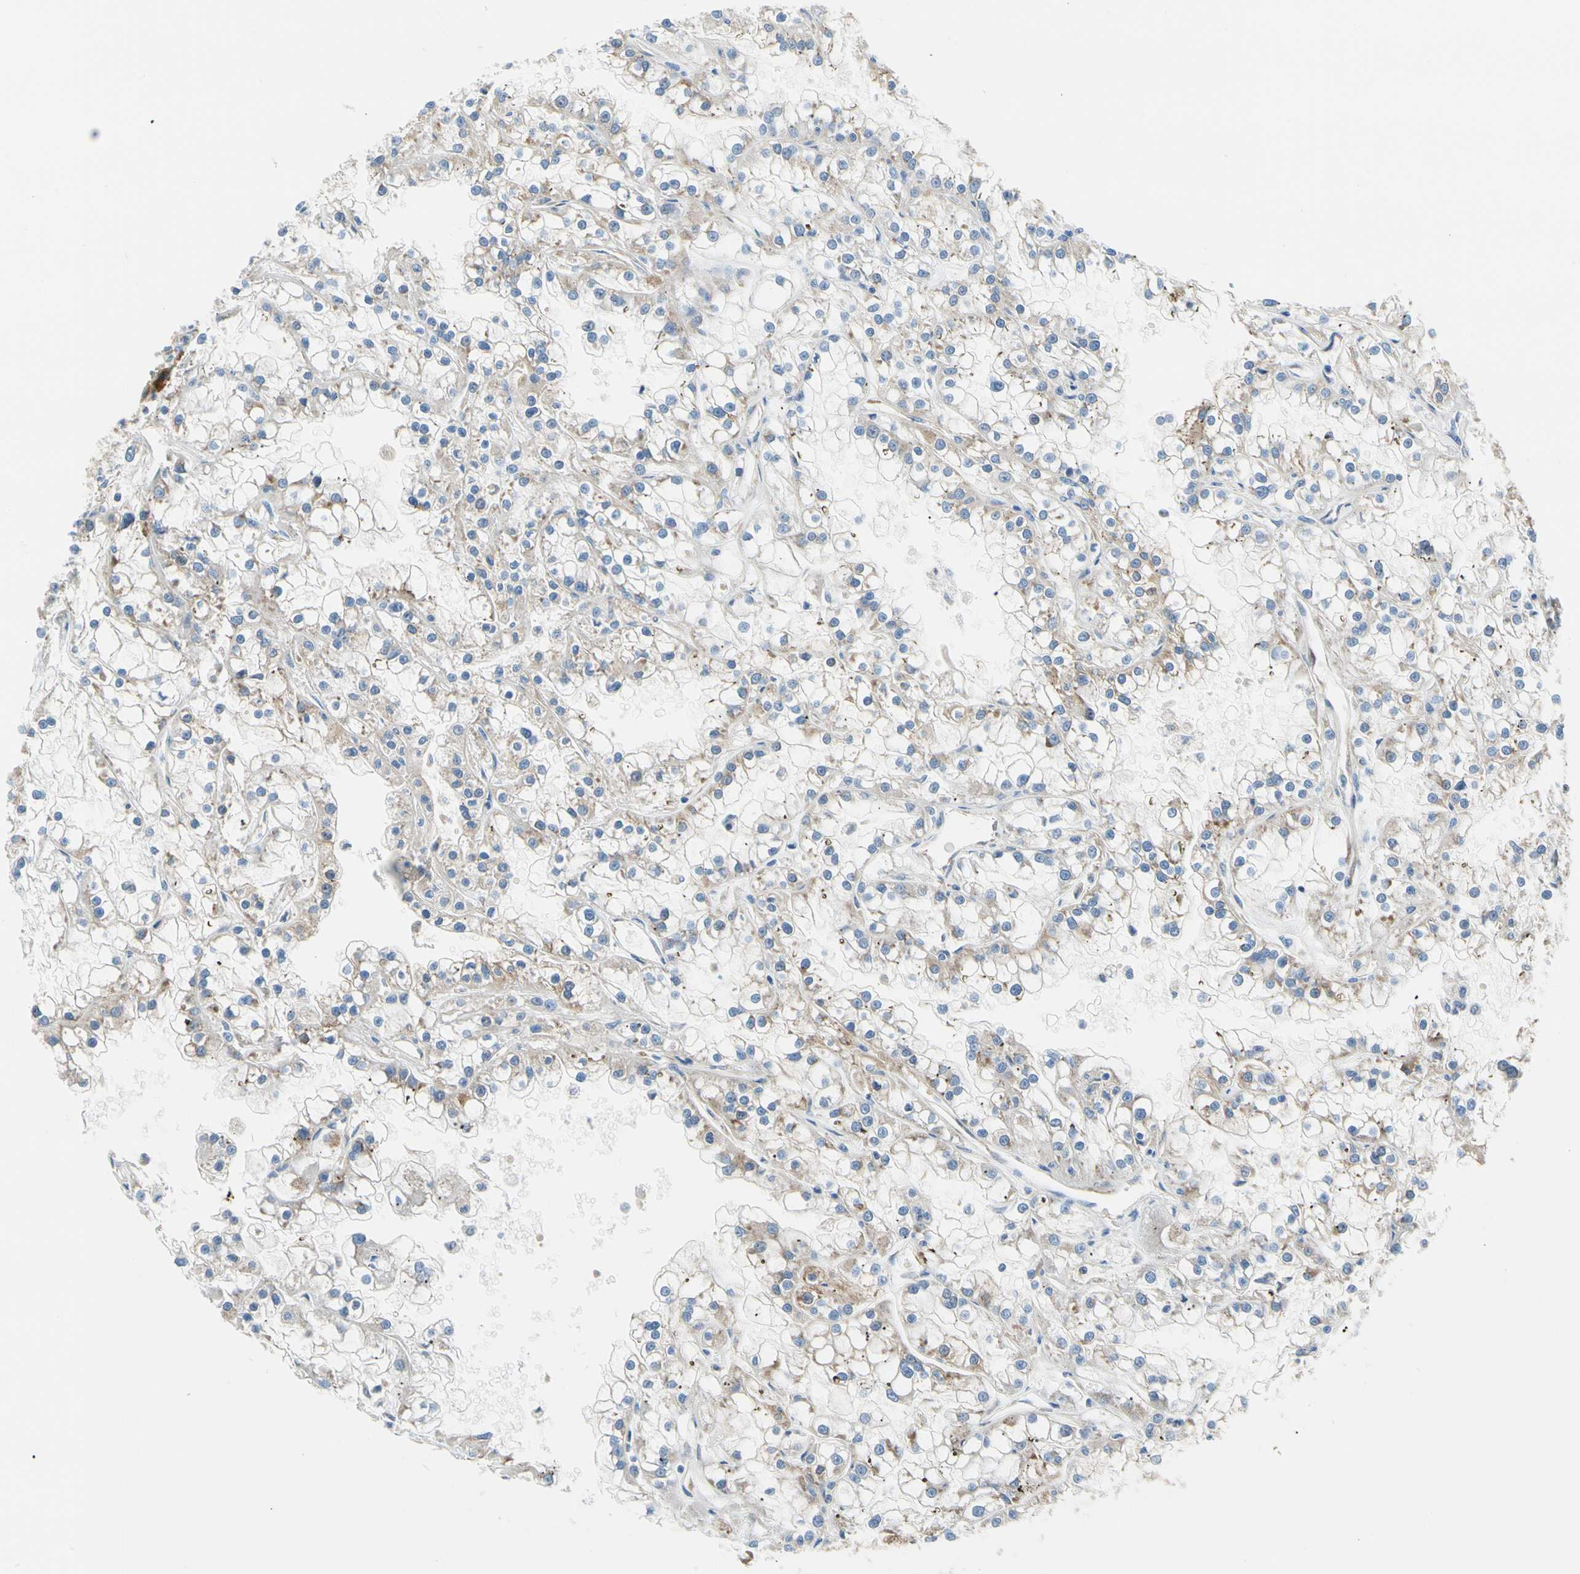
{"staining": {"intensity": "weak", "quantity": ">75%", "location": "cytoplasmic/membranous"}, "tissue": "renal cancer", "cell_type": "Tumor cells", "image_type": "cancer", "snomed": [{"axis": "morphology", "description": "Adenocarcinoma, NOS"}, {"axis": "topography", "description": "Kidney"}], "caption": "Adenocarcinoma (renal) stained for a protein displays weak cytoplasmic/membranous positivity in tumor cells.", "gene": "GPHN", "patient": {"sex": "female", "age": 52}}